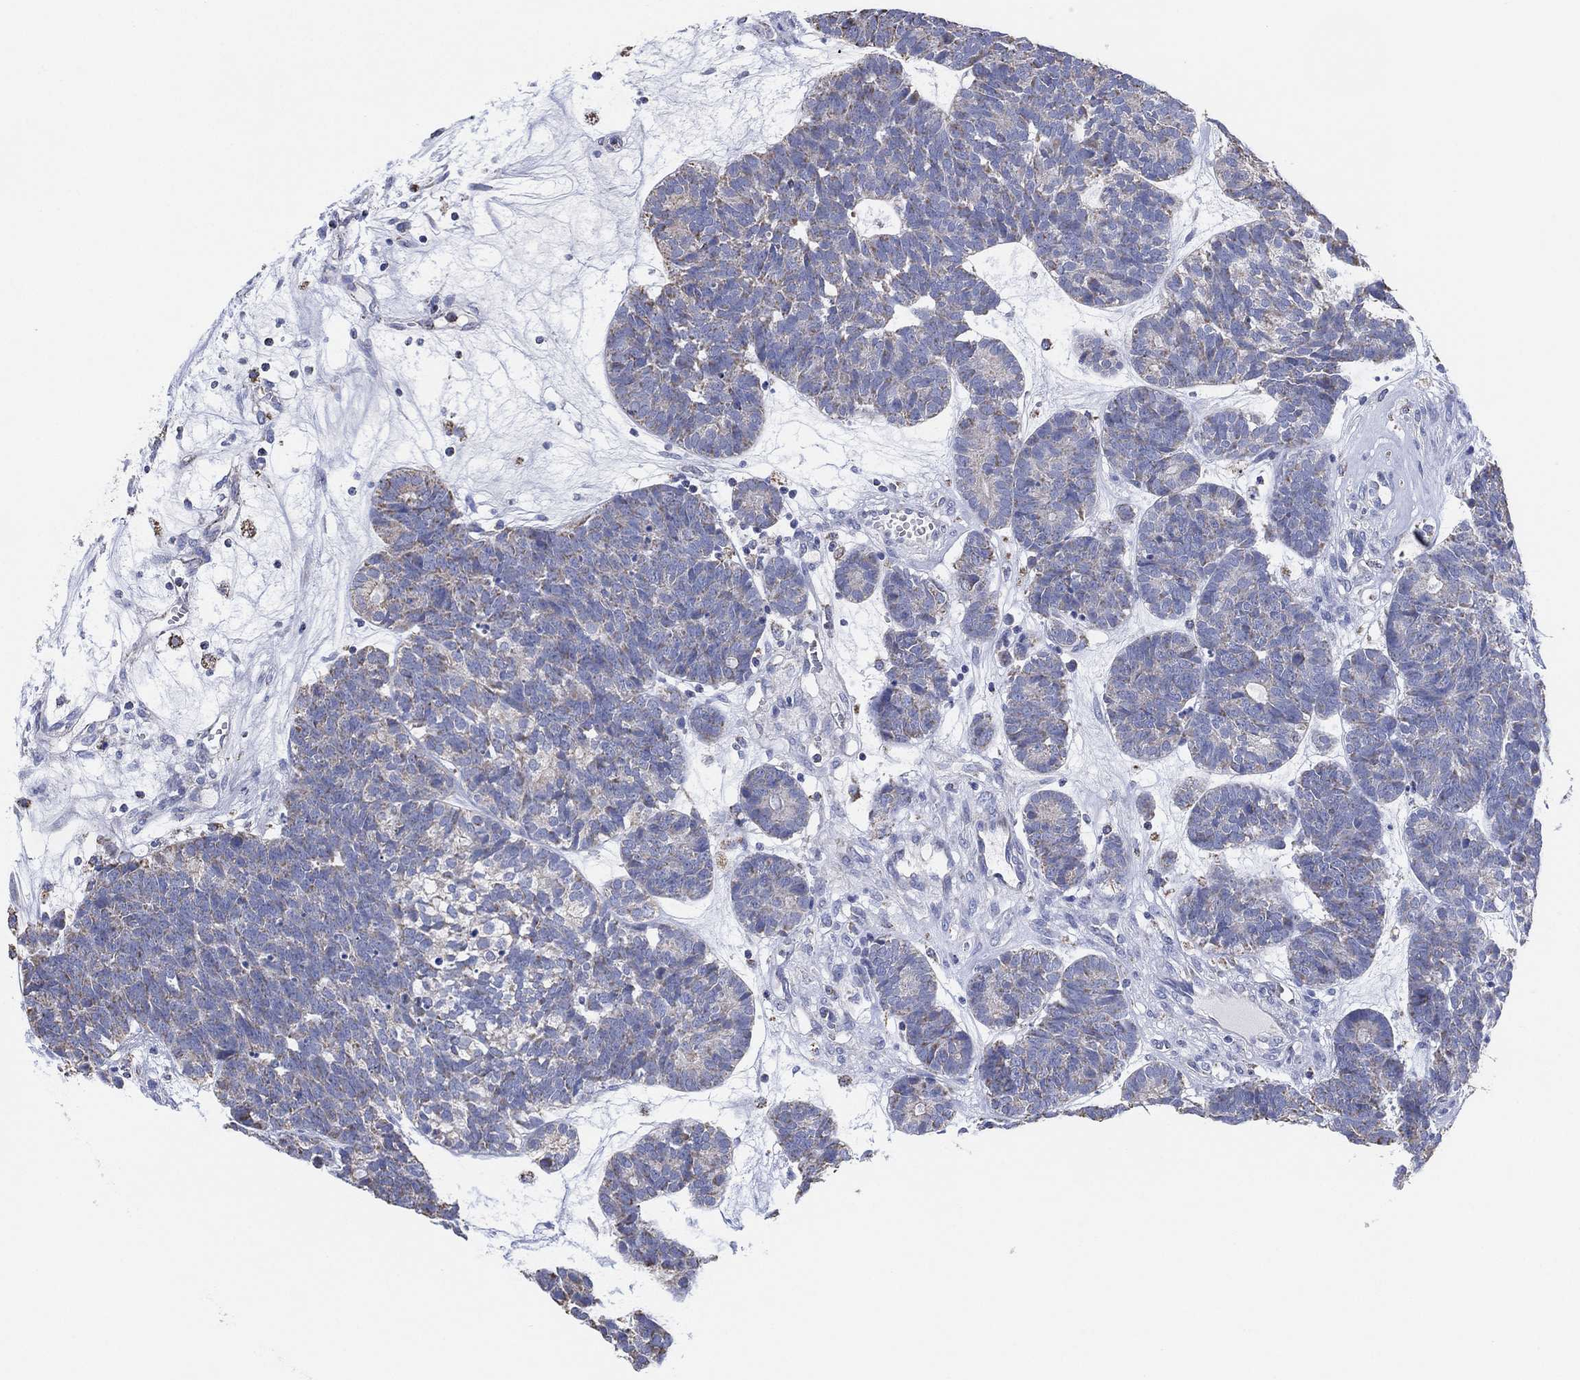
{"staining": {"intensity": "negative", "quantity": "none", "location": "none"}, "tissue": "head and neck cancer", "cell_type": "Tumor cells", "image_type": "cancer", "snomed": [{"axis": "morphology", "description": "Adenocarcinoma, NOS"}, {"axis": "topography", "description": "Head-Neck"}], "caption": "Tumor cells are negative for brown protein staining in head and neck cancer.", "gene": "CFTR", "patient": {"sex": "female", "age": 81}}